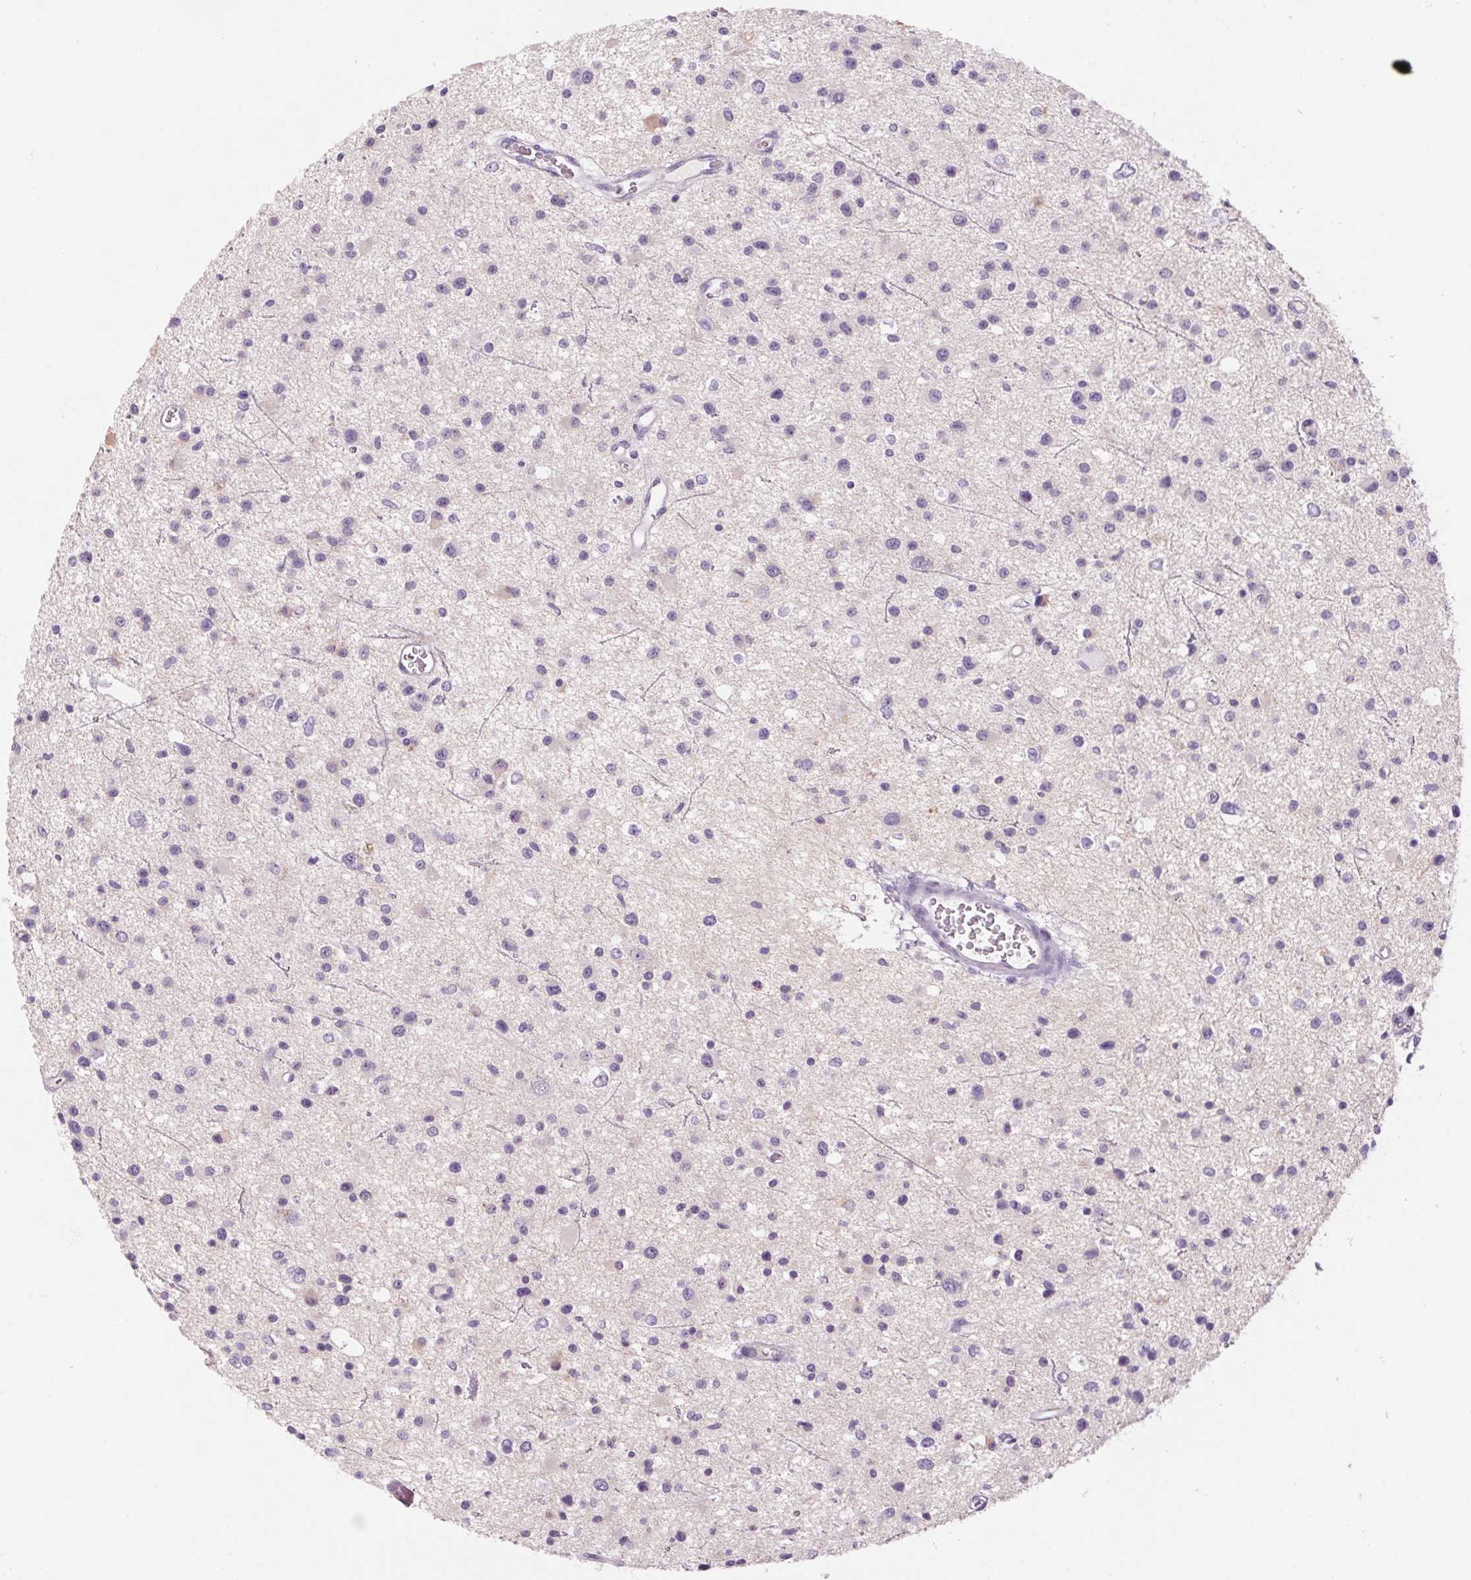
{"staining": {"intensity": "negative", "quantity": "none", "location": "none"}, "tissue": "glioma", "cell_type": "Tumor cells", "image_type": "cancer", "snomed": [{"axis": "morphology", "description": "Glioma, malignant, Low grade"}, {"axis": "topography", "description": "Brain"}], "caption": "The image demonstrates no significant positivity in tumor cells of glioma. (Immunohistochemistry (ihc), brightfield microscopy, high magnification).", "gene": "RPTN", "patient": {"sex": "male", "age": 43}}